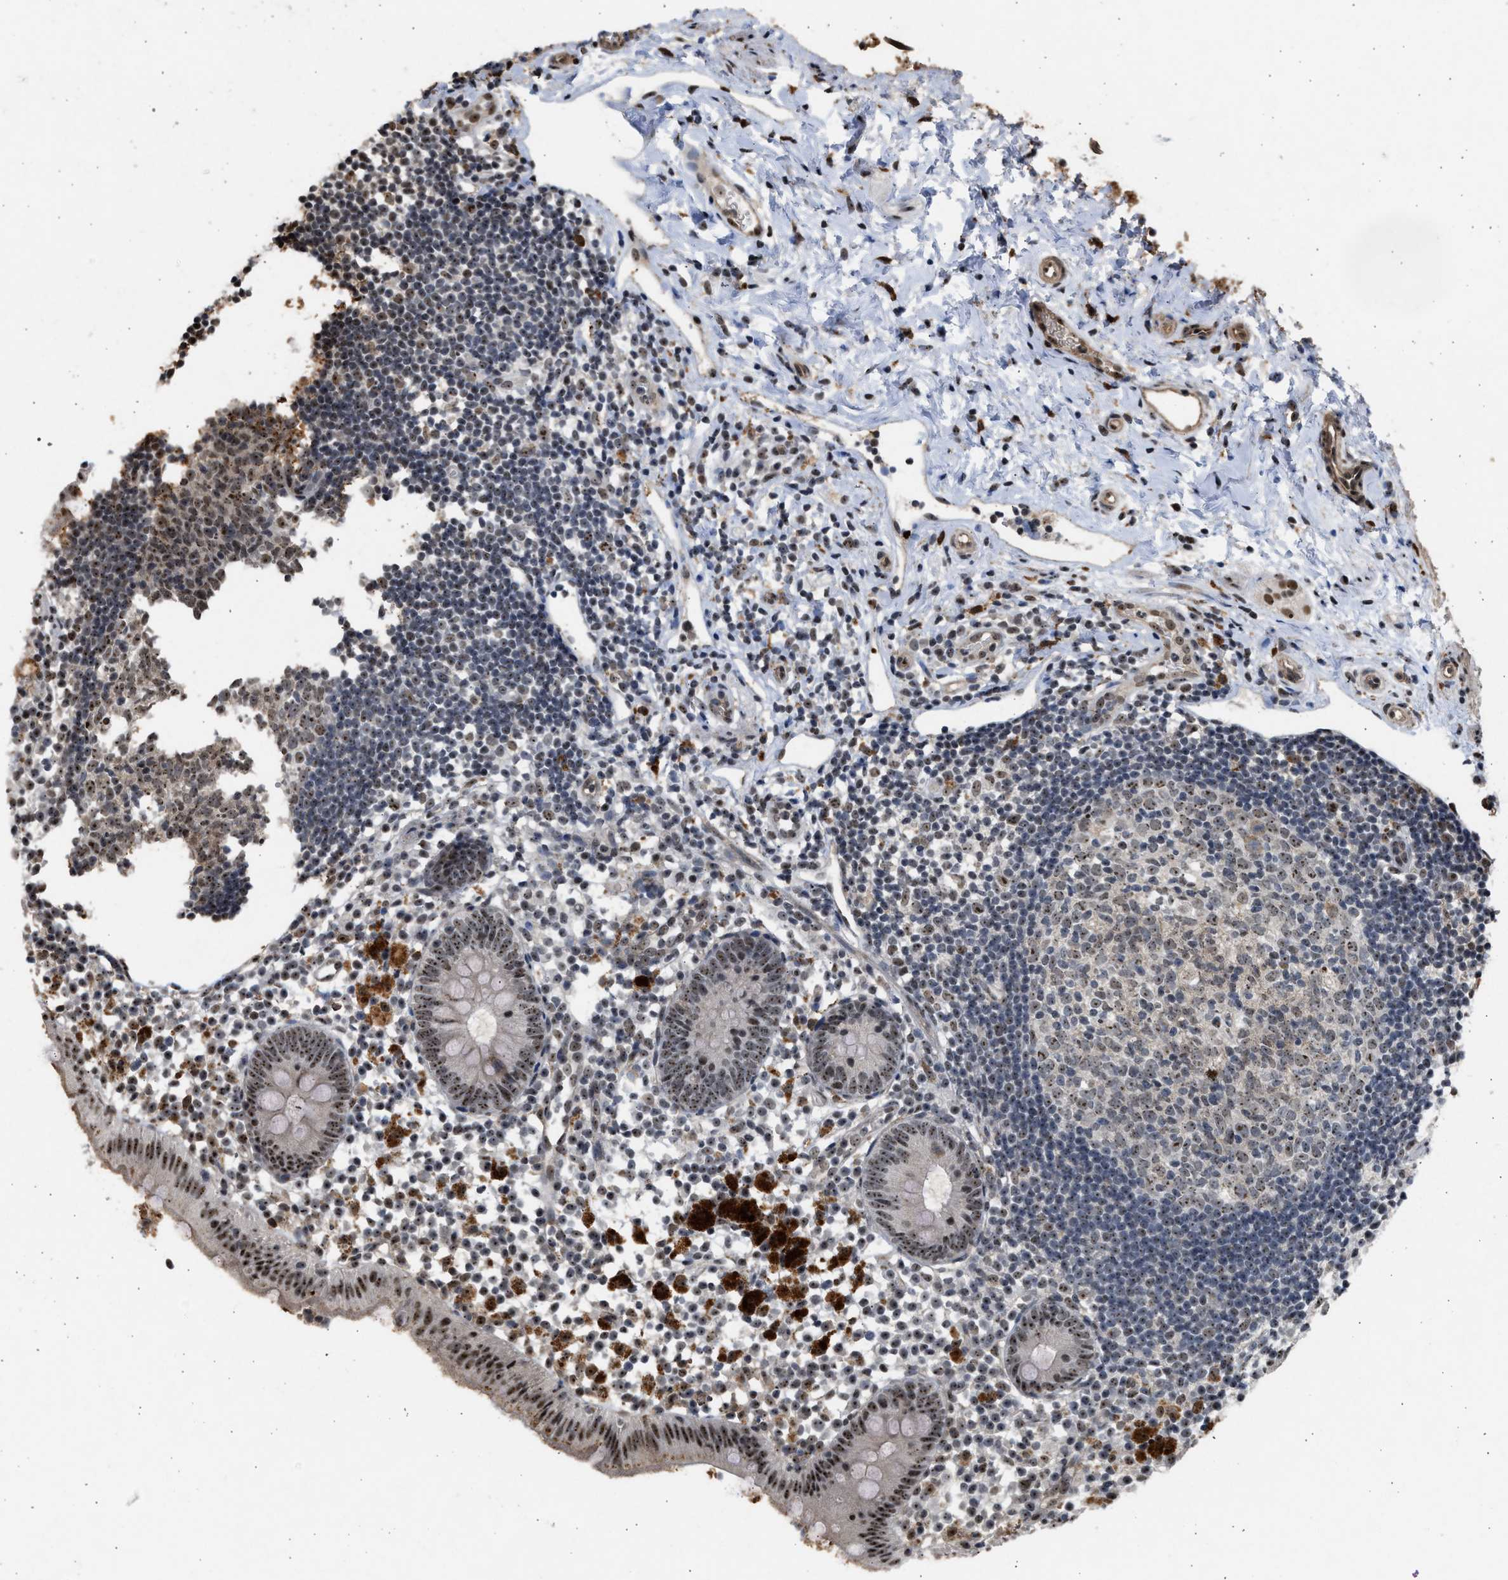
{"staining": {"intensity": "strong", "quantity": ">75%", "location": "cytoplasmic/membranous,nuclear"}, "tissue": "appendix", "cell_type": "Glandular cells", "image_type": "normal", "snomed": [{"axis": "morphology", "description": "Normal tissue, NOS"}, {"axis": "topography", "description": "Appendix"}], "caption": "Immunohistochemistry (IHC) image of unremarkable appendix stained for a protein (brown), which exhibits high levels of strong cytoplasmic/membranous,nuclear staining in approximately >75% of glandular cells.", "gene": "TFDP2", "patient": {"sex": "female", "age": 20}}